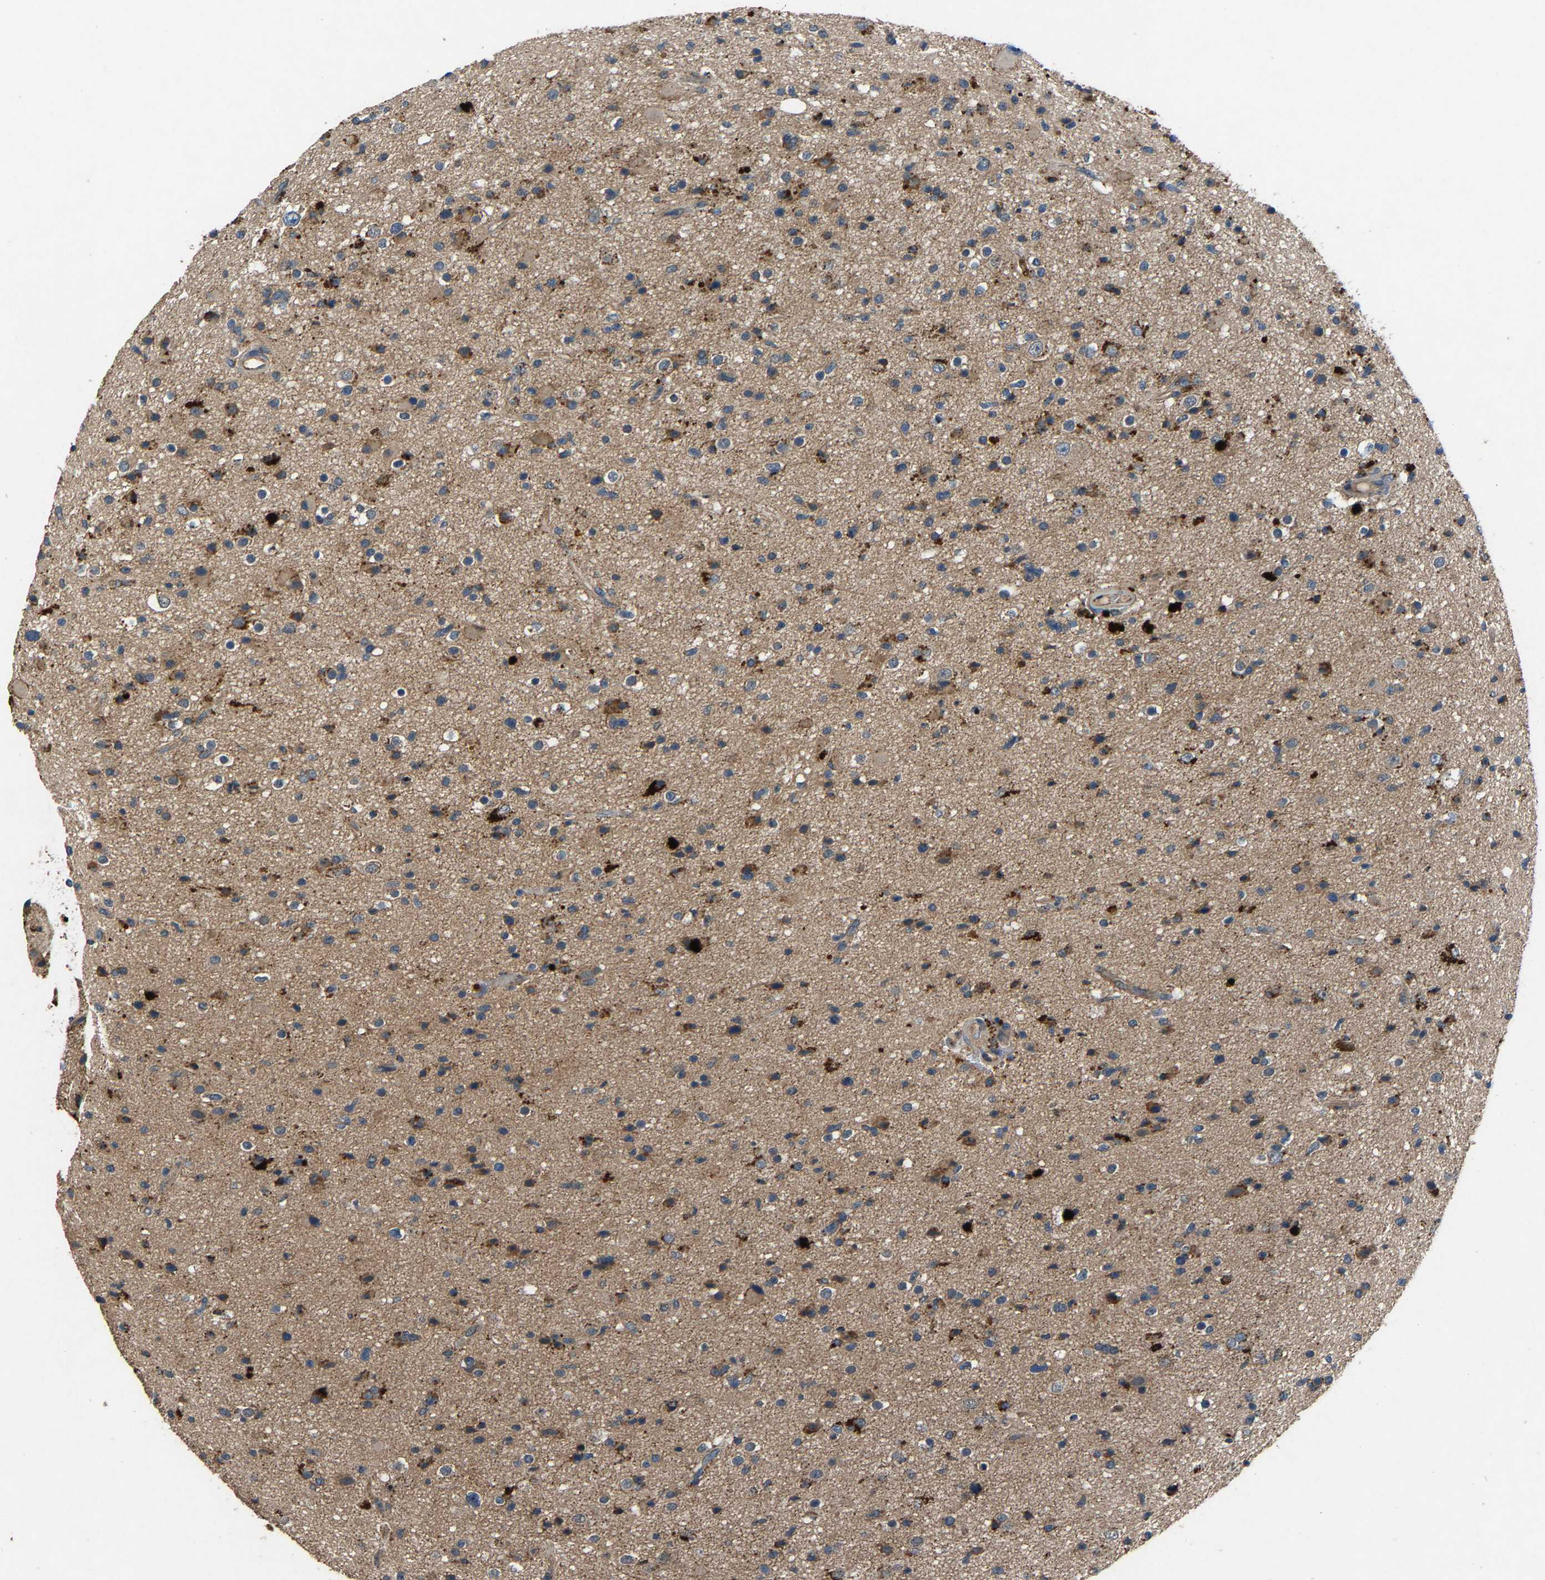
{"staining": {"intensity": "strong", "quantity": "<25%", "location": "cytoplasmic/membranous"}, "tissue": "glioma", "cell_type": "Tumor cells", "image_type": "cancer", "snomed": [{"axis": "morphology", "description": "Glioma, malignant, High grade"}, {"axis": "topography", "description": "Brain"}], "caption": "A brown stain shows strong cytoplasmic/membranous expression of a protein in human malignant high-grade glioma tumor cells.", "gene": "PPID", "patient": {"sex": "male", "age": 33}}